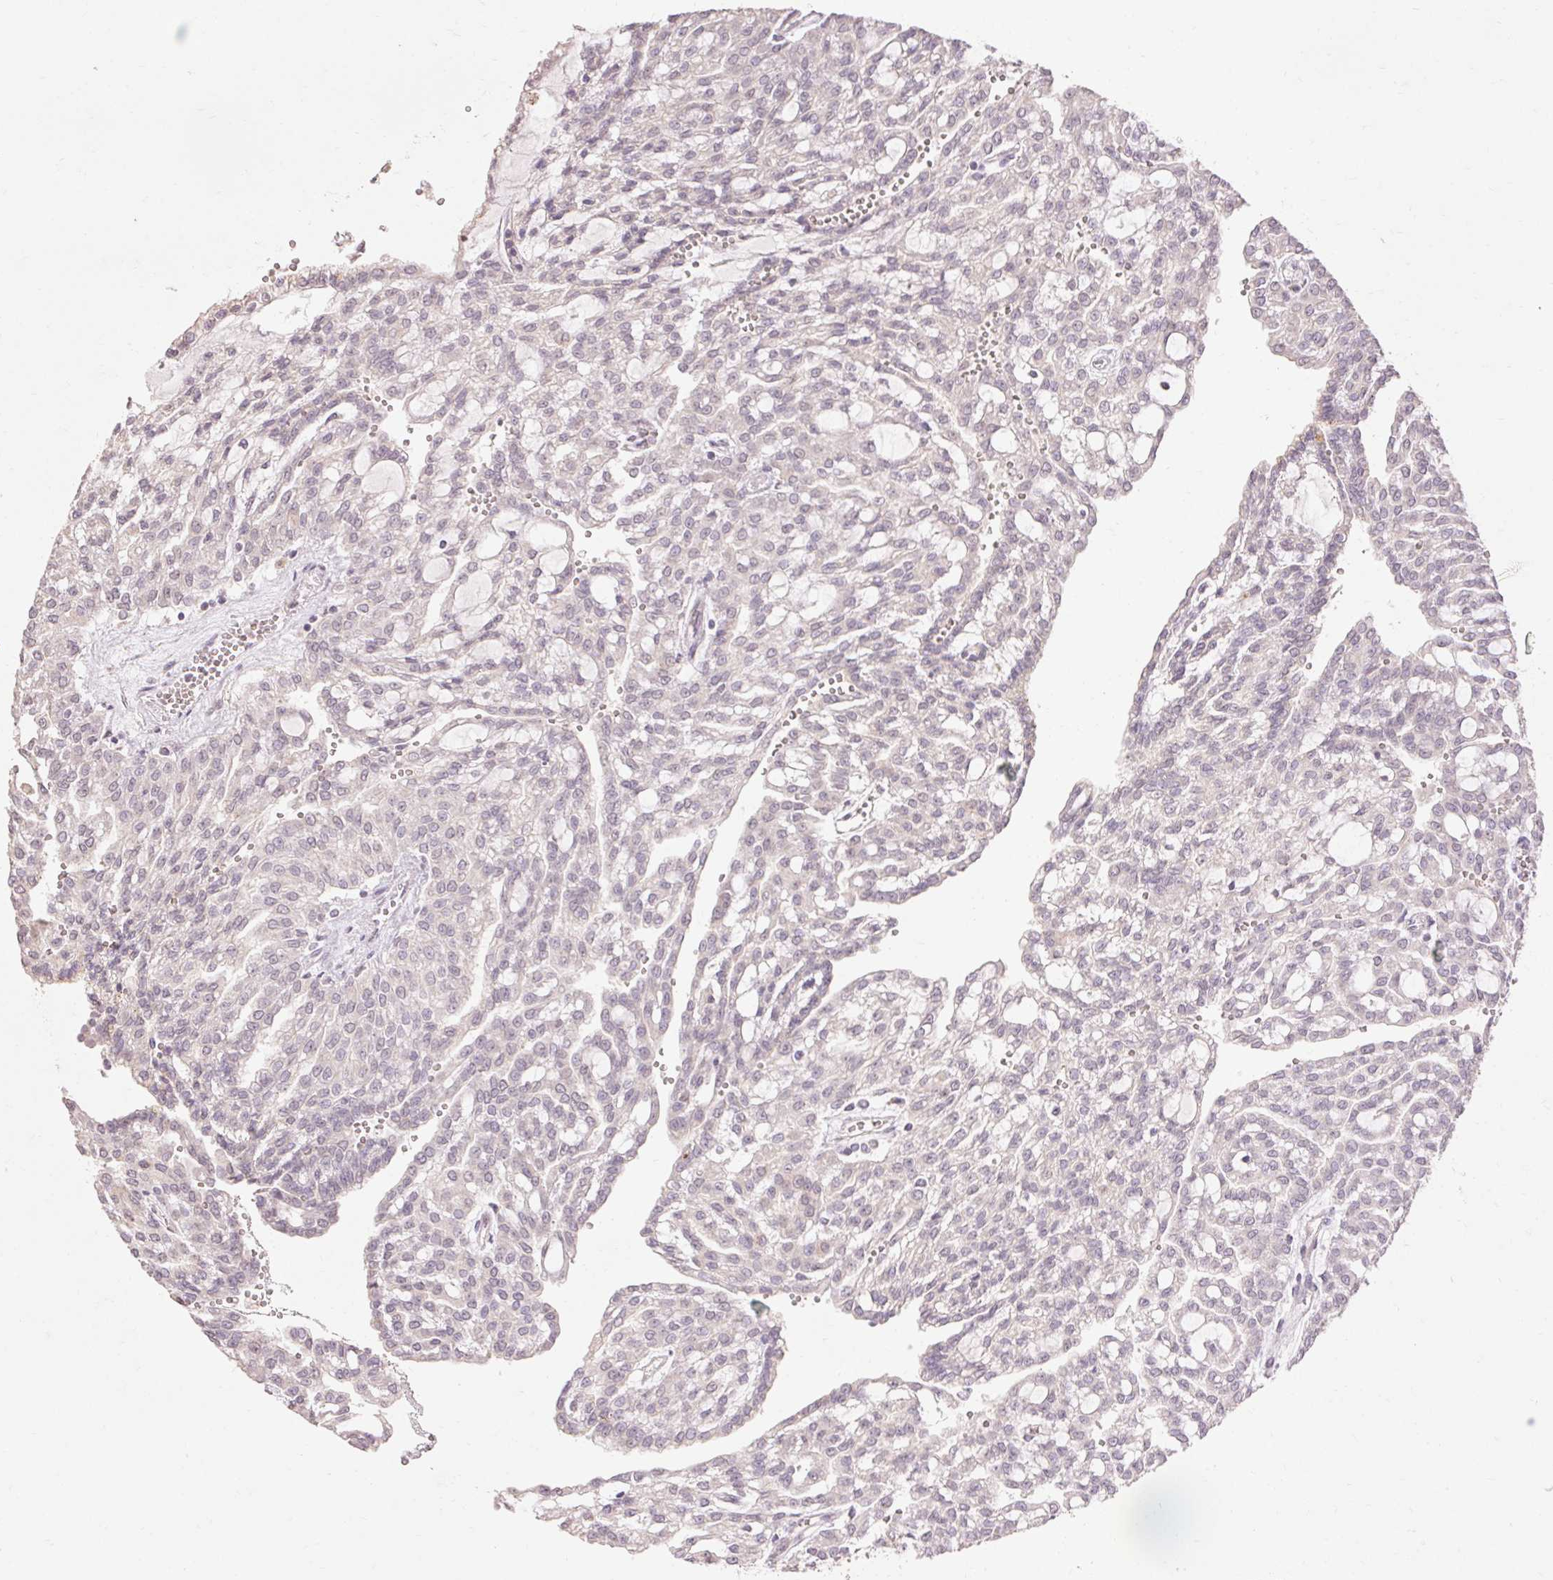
{"staining": {"intensity": "negative", "quantity": "none", "location": "none"}, "tissue": "renal cancer", "cell_type": "Tumor cells", "image_type": "cancer", "snomed": [{"axis": "morphology", "description": "Adenocarcinoma, NOS"}, {"axis": "topography", "description": "Kidney"}], "caption": "Tumor cells are negative for brown protein staining in renal adenocarcinoma.", "gene": "SKP2", "patient": {"sex": "male", "age": 63}}